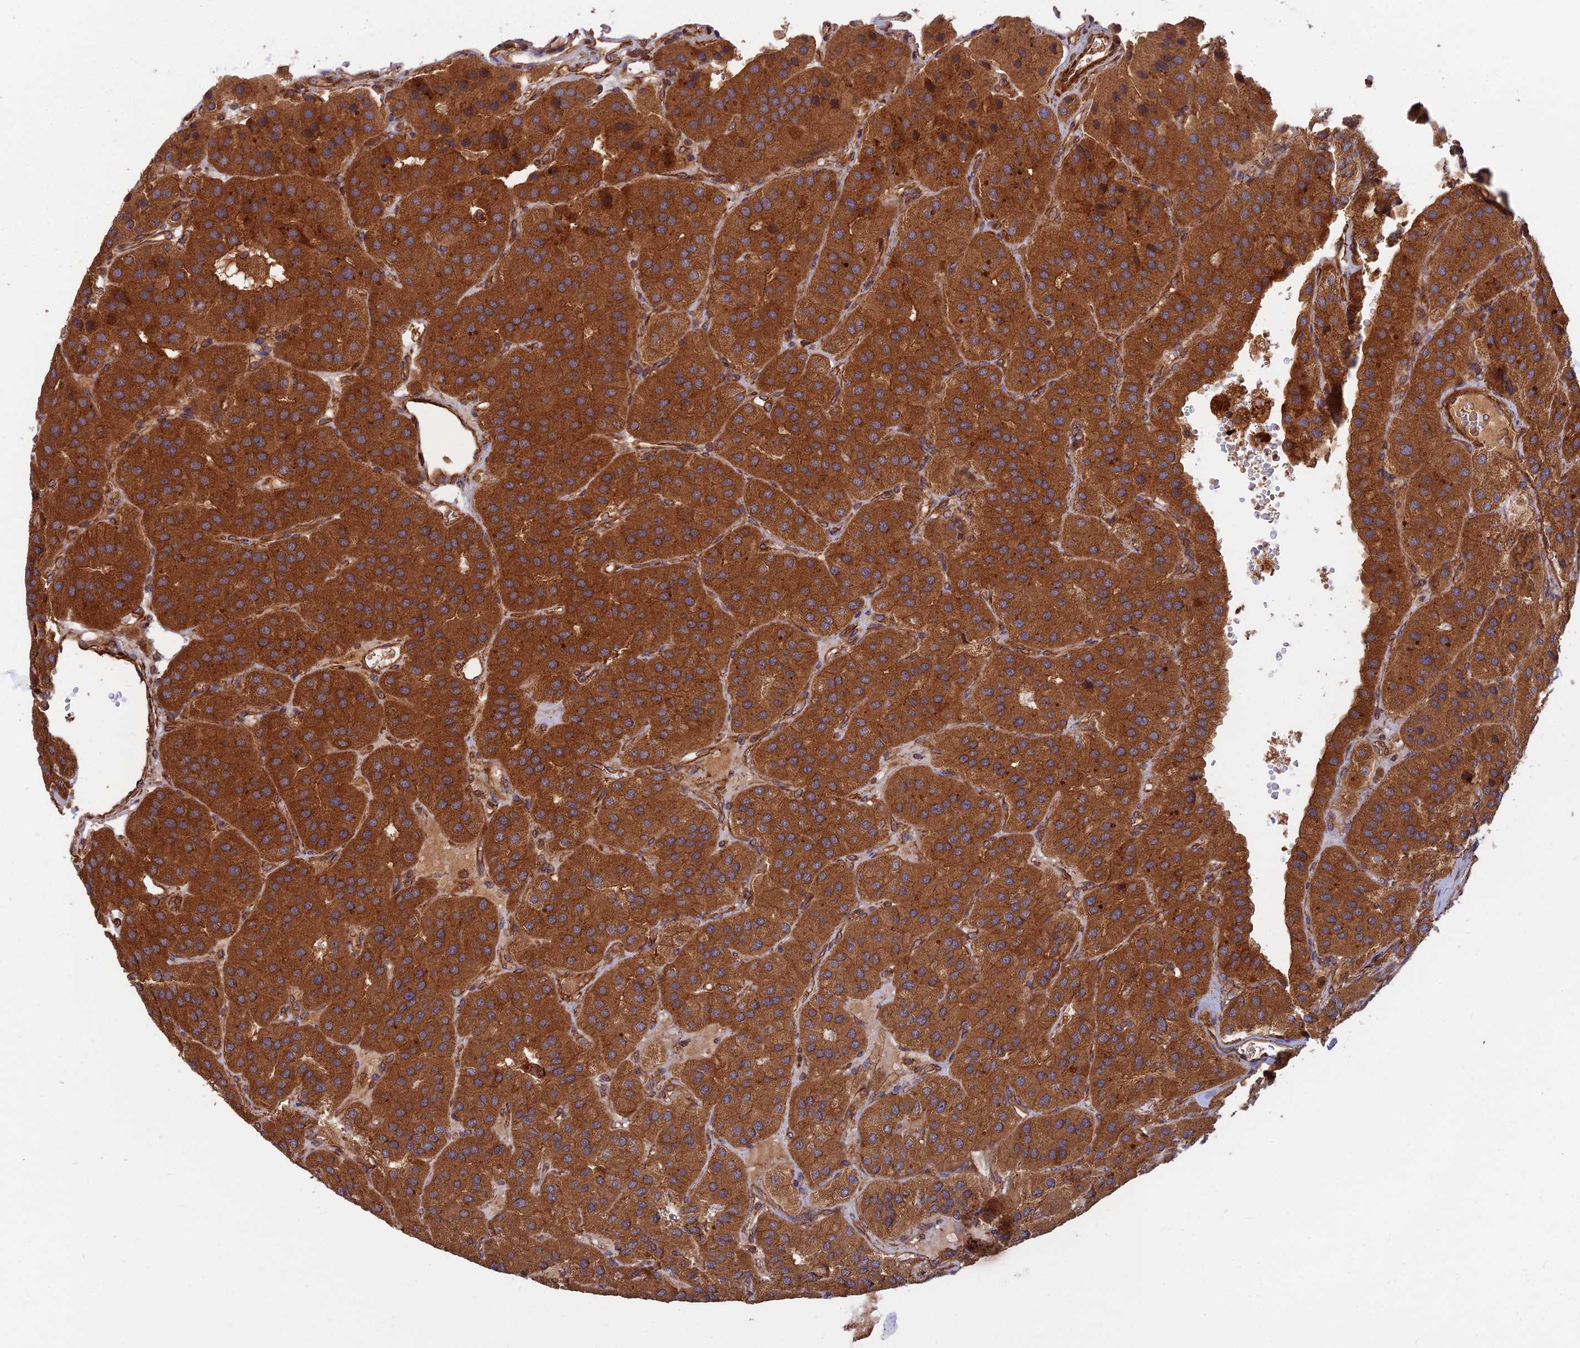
{"staining": {"intensity": "strong", "quantity": ">75%", "location": "cytoplasmic/membranous"}, "tissue": "parathyroid gland", "cell_type": "Glandular cells", "image_type": "normal", "snomed": [{"axis": "morphology", "description": "Normal tissue, NOS"}, {"axis": "morphology", "description": "Adenoma, NOS"}, {"axis": "topography", "description": "Parathyroid gland"}], "caption": "About >75% of glandular cells in normal parathyroid gland show strong cytoplasmic/membranous protein expression as visualized by brown immunohistochemical staining.", "gene": "RELCH", "patient": {"sex": "female", "age": 86}}